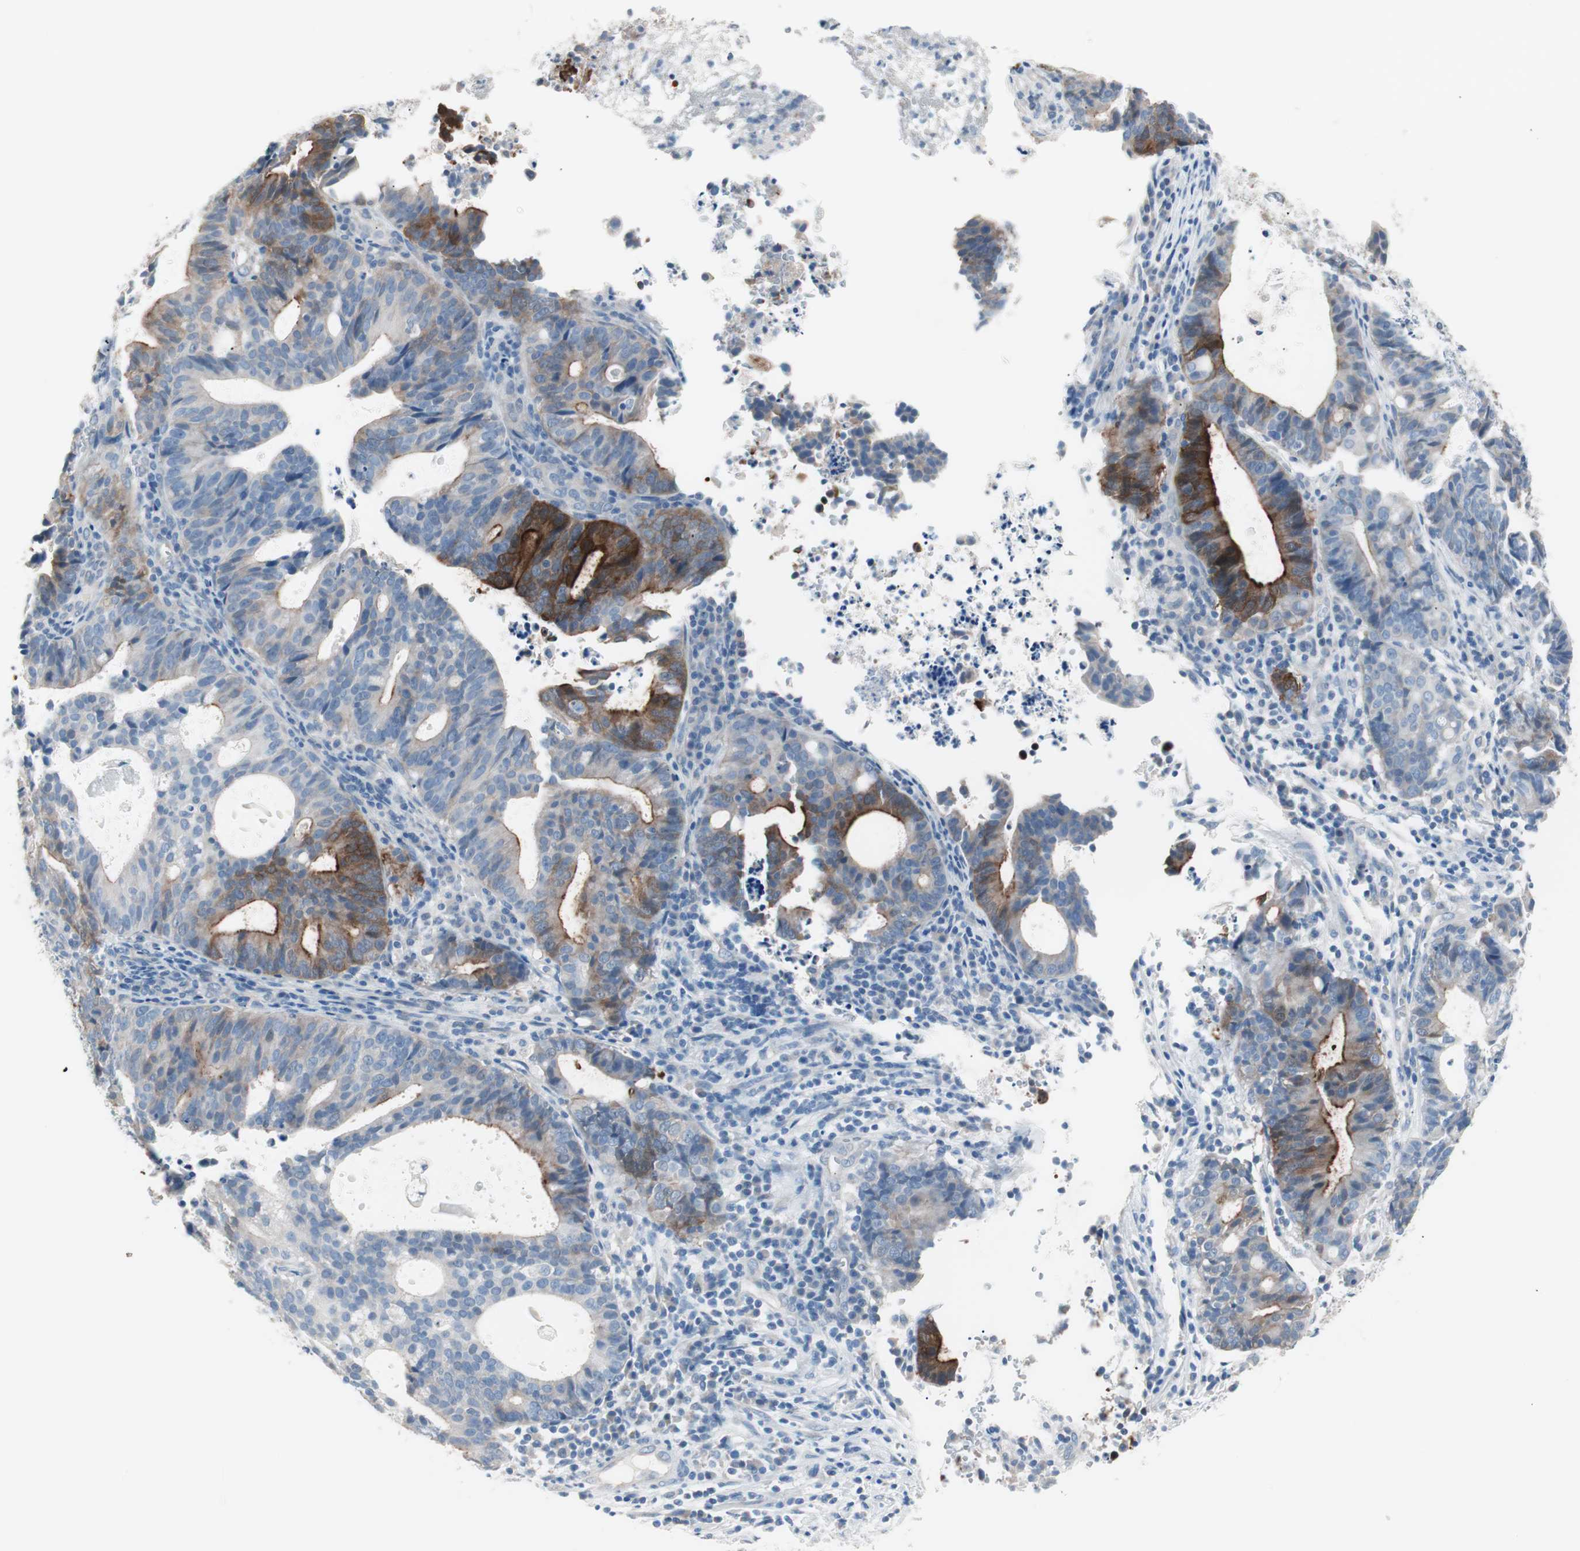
{"staining": {"intensity": "strong", "quantity": "25%-75%", "location": "cytoplasmic/membranous"}, "tissue": "endometrial cancer", "cell_type": "Tumor cells", "image_type": "cancer", "snomed": [{"axis": "morphology", "description": "Adenocarcinoma, NOS"}, {"axis": "topography", "description": "Uterus"}], "caption": "This is an image of immunohistochemistry staining of endometrial adenocarcinoma, which shows strong positivity in the cytoplasmic/membranous of tumor cells.", "gene": "VIL1", "patient": {"sex": "female", "age": 83}}